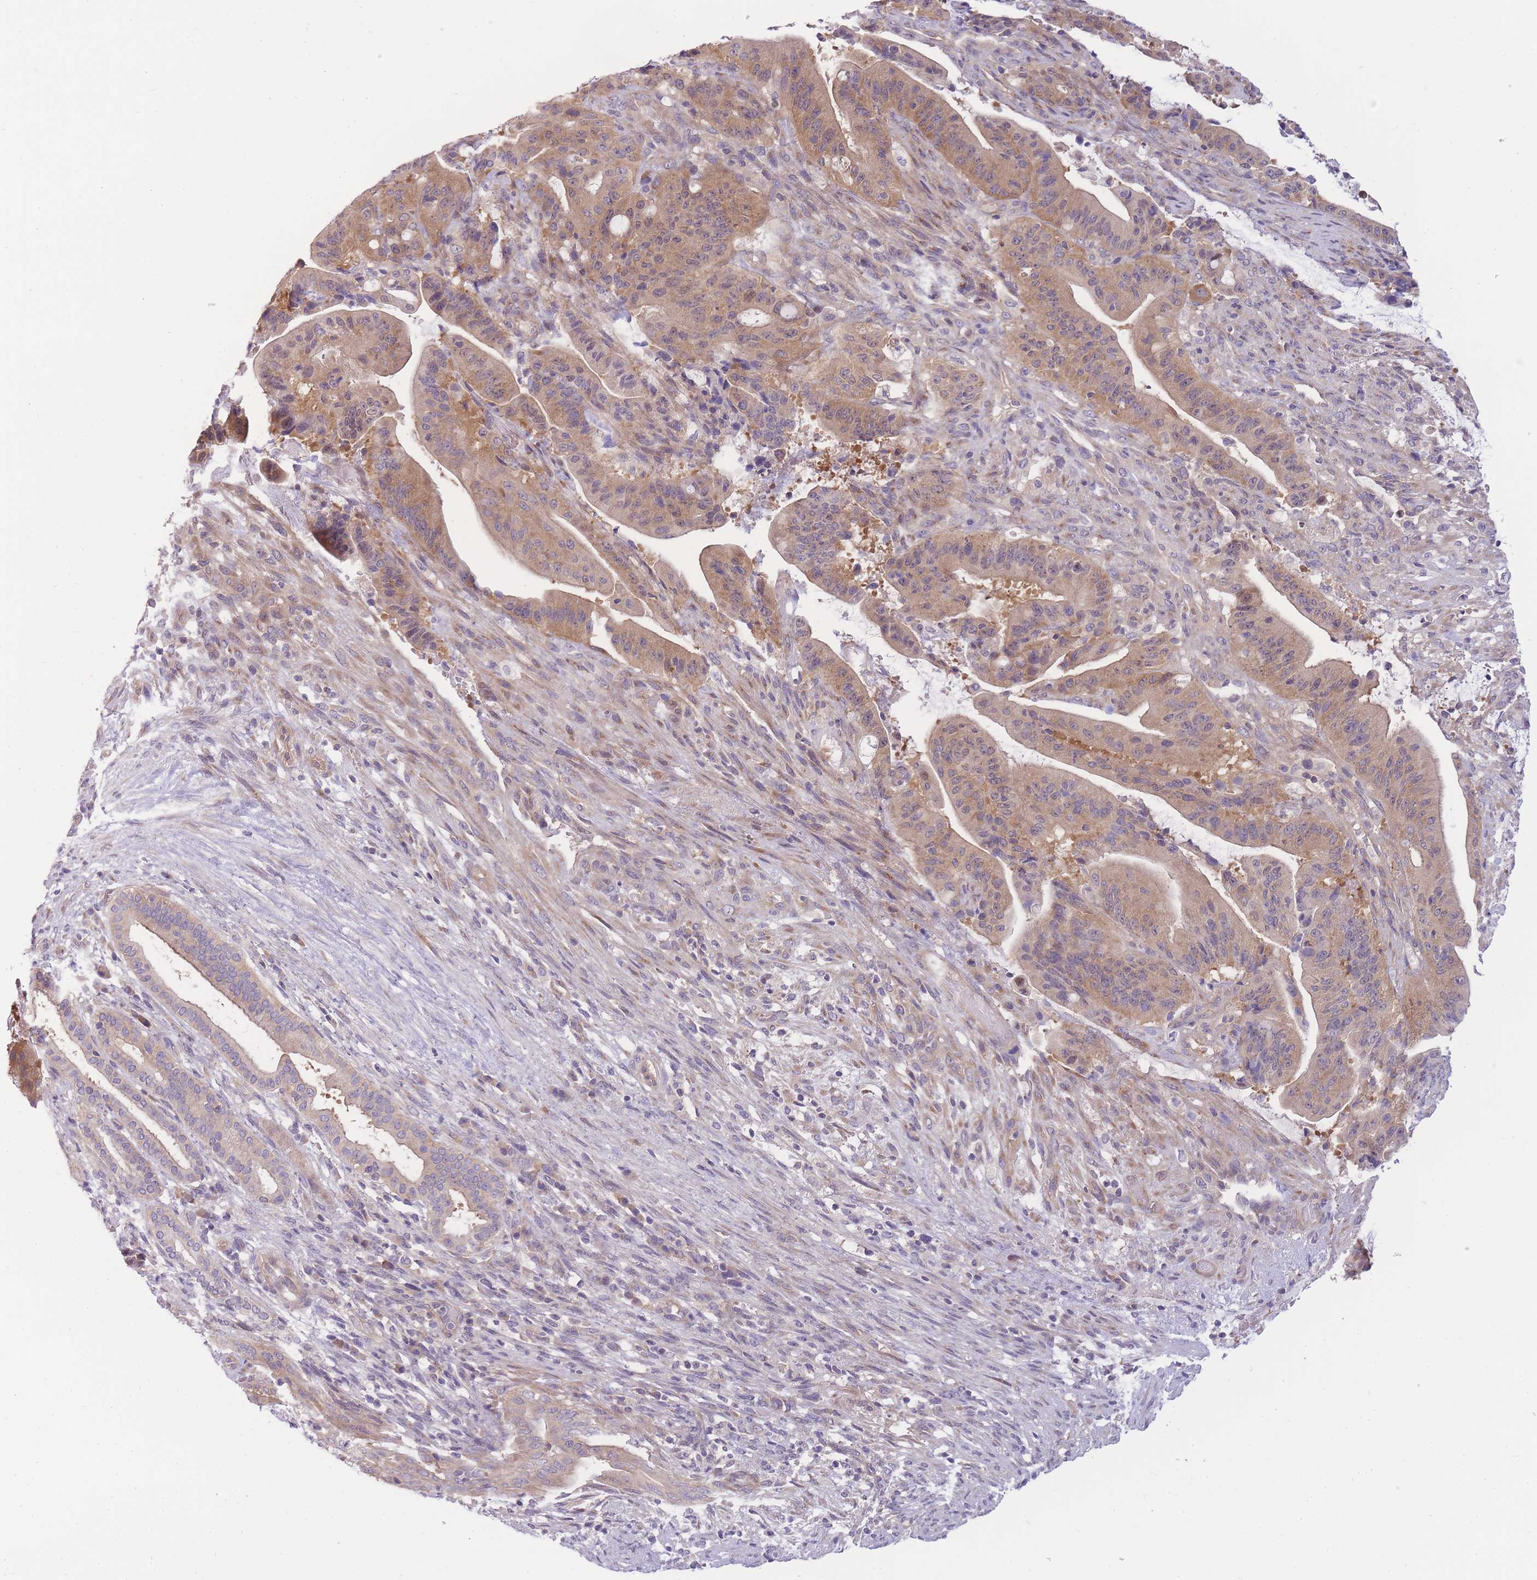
{"staining": {"intensity": "weak", "quantity": ">75%", "location": "cytoplasmic/membranous"}, "tissue": "liver cancer", "cell_type": "Tumor cells", "image_type": "cancer", "snomed": [{"axis": "morphology", "description": "Normal tissue, NOS"}, {"axis": "morphology", "description": "Cholangiocarcinoma"}, {"axis": "topography", "description": "Liver"}, {"axis": "topography", "description": "Peripheral nerve tissue"}], "caption": "Liver cholangiocarcinoma stained with immunohistochemistry (IHC) reveals weak cytoplasmic/membranous expression in about >75% of tumor cells.", "gene": "PFDN6", "patient": {"sex": "female", "age": 73}}